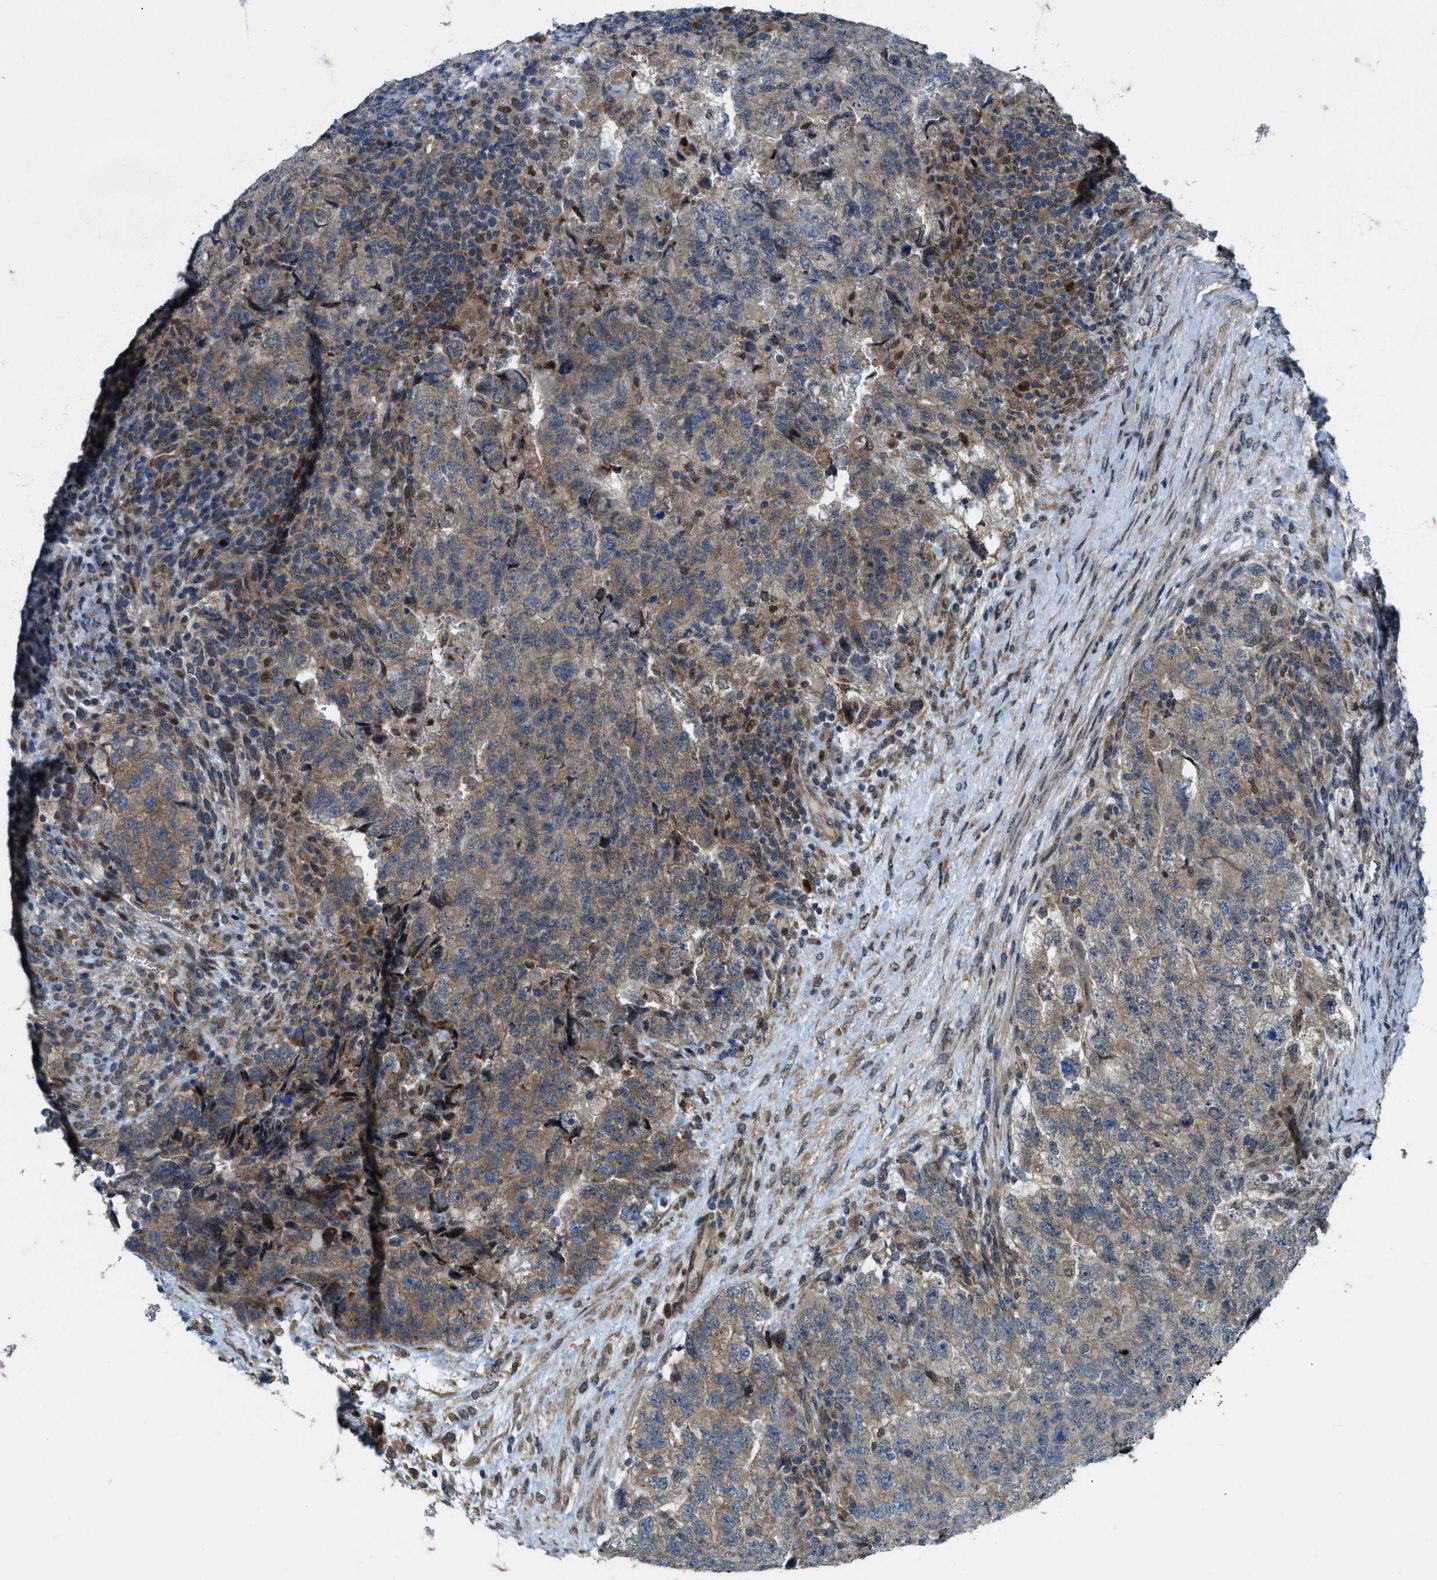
{"staining": {"intensity": "weak", "quantity": ">75%", "location": "cytoplasmic/membranous"}, "tissue": "testis cancer", "cell_type": "Tumor cells", "image_type": "cancer", "snomed": [{"axis": "morphology", "description": "Carcinoma, Embryonal, NOS"}, {"axis": "topography", "description": "Testis"}], "caption": "IHC staining of embryonal carcinoma (testis), which shows low levels of weak cytoplasmic/membranous expression in about >75% of tumor cells indicating weak cytoplasmic/membranous protein expression. The staining was performed using DAB (brown) for protein detection and nuclei were counterstained in hematoxylin (blue).", "gene": "LRRC72", "patient": {"sex": "male", "age": 36}}